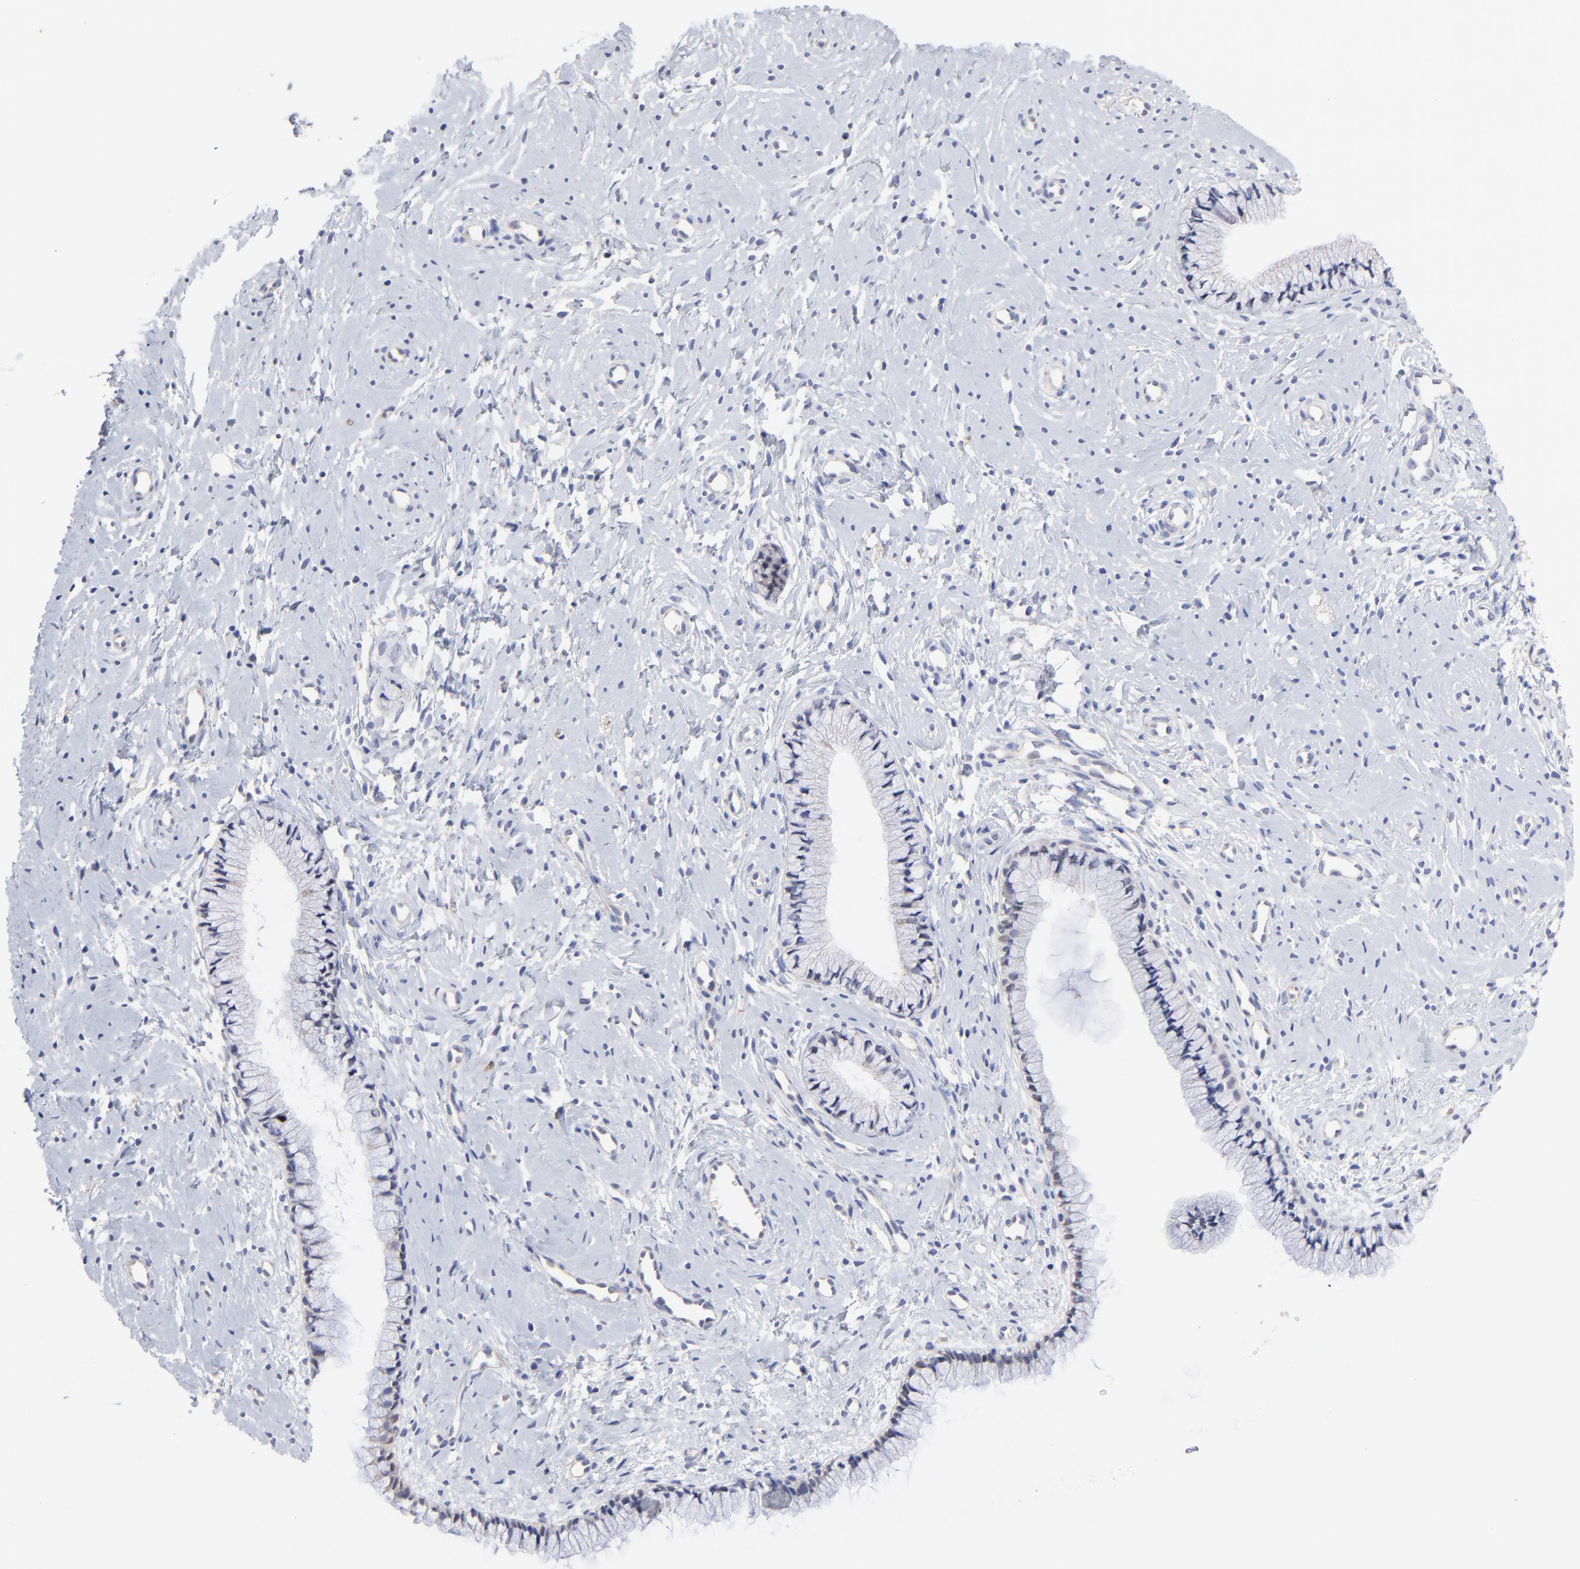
{"staining": {"intensity": "weak", "quantity": "<25%", "location": "cytoplasmic/membranous"}, "tissue": "cervix", "cell_type": "Glandular cells", "image_type": "normal", "snomed": [{"axis": "morphology", "description": "Normal tissue, NOS"}, {"axis": "topography", "description": "Cervix"}], "caption": "High magnification brightfield microscopy of benign cervix stained with DAB (3,3'-diaminobenzidine) (brown) and counterstained with hematoxylin (blue): glandular cells show no significant positivity. The staining was performed using DAB to visualize the protein expression in brown, while the nuclei were stained in blue with hematoxylin (Magnification: 20x).", "gene": "TWNK", "patient": {"sex": "female", "age": 46}}